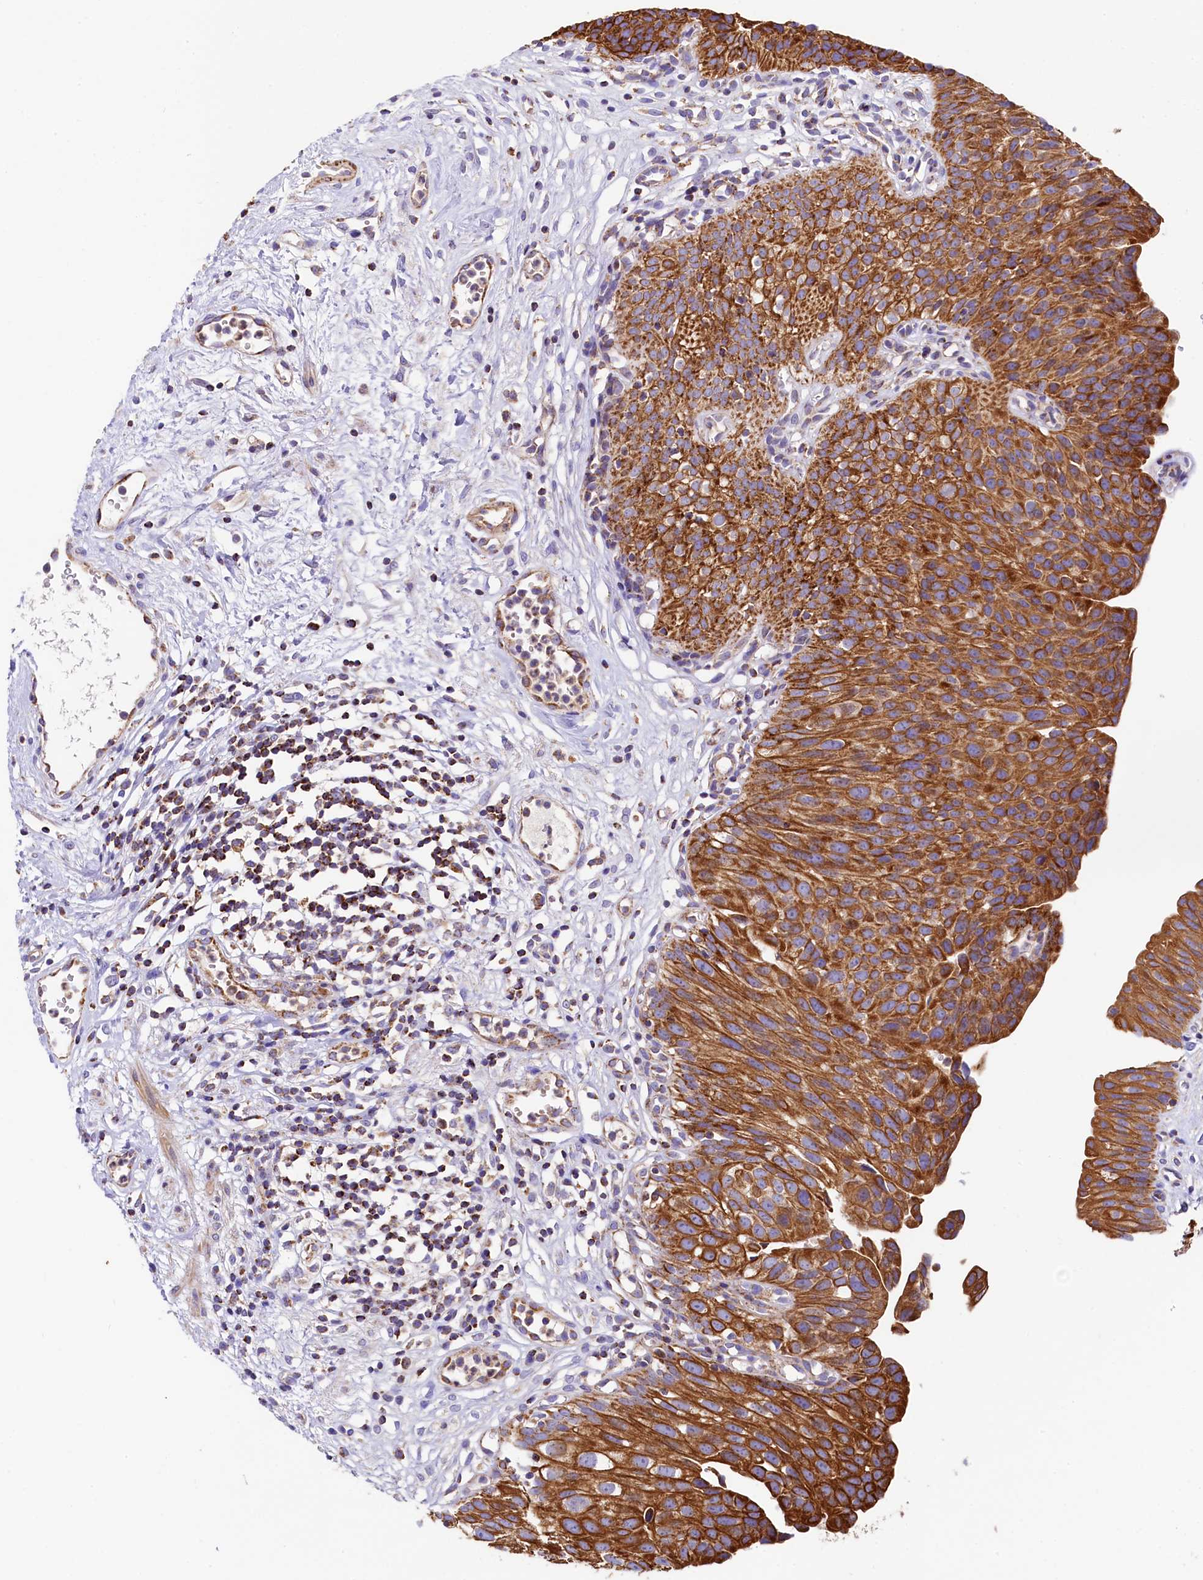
{"staining": {"intensity": "strong", "quantity": ">75%", "location": "cytoplasmic/membranous"}, "tissue": "urinary bladder", "cell_type": "Urothelial cells", "image_type": "normal", "snomed": [{"axis": "morphology", "description": "Normal tissue, NOS"}, {"axis": "topography", "description": "Urinary bladder"}], "caption": "Immunohistochemistry histopathology image of unremarkable human urinary bladder stained for a protein (brown), which displays high levels of strong cytoplasmic/membranous positivity in about >75% of urothelial cells.", "gene": "CLYBL", "patient": {"sex": "male", "age": 51}}